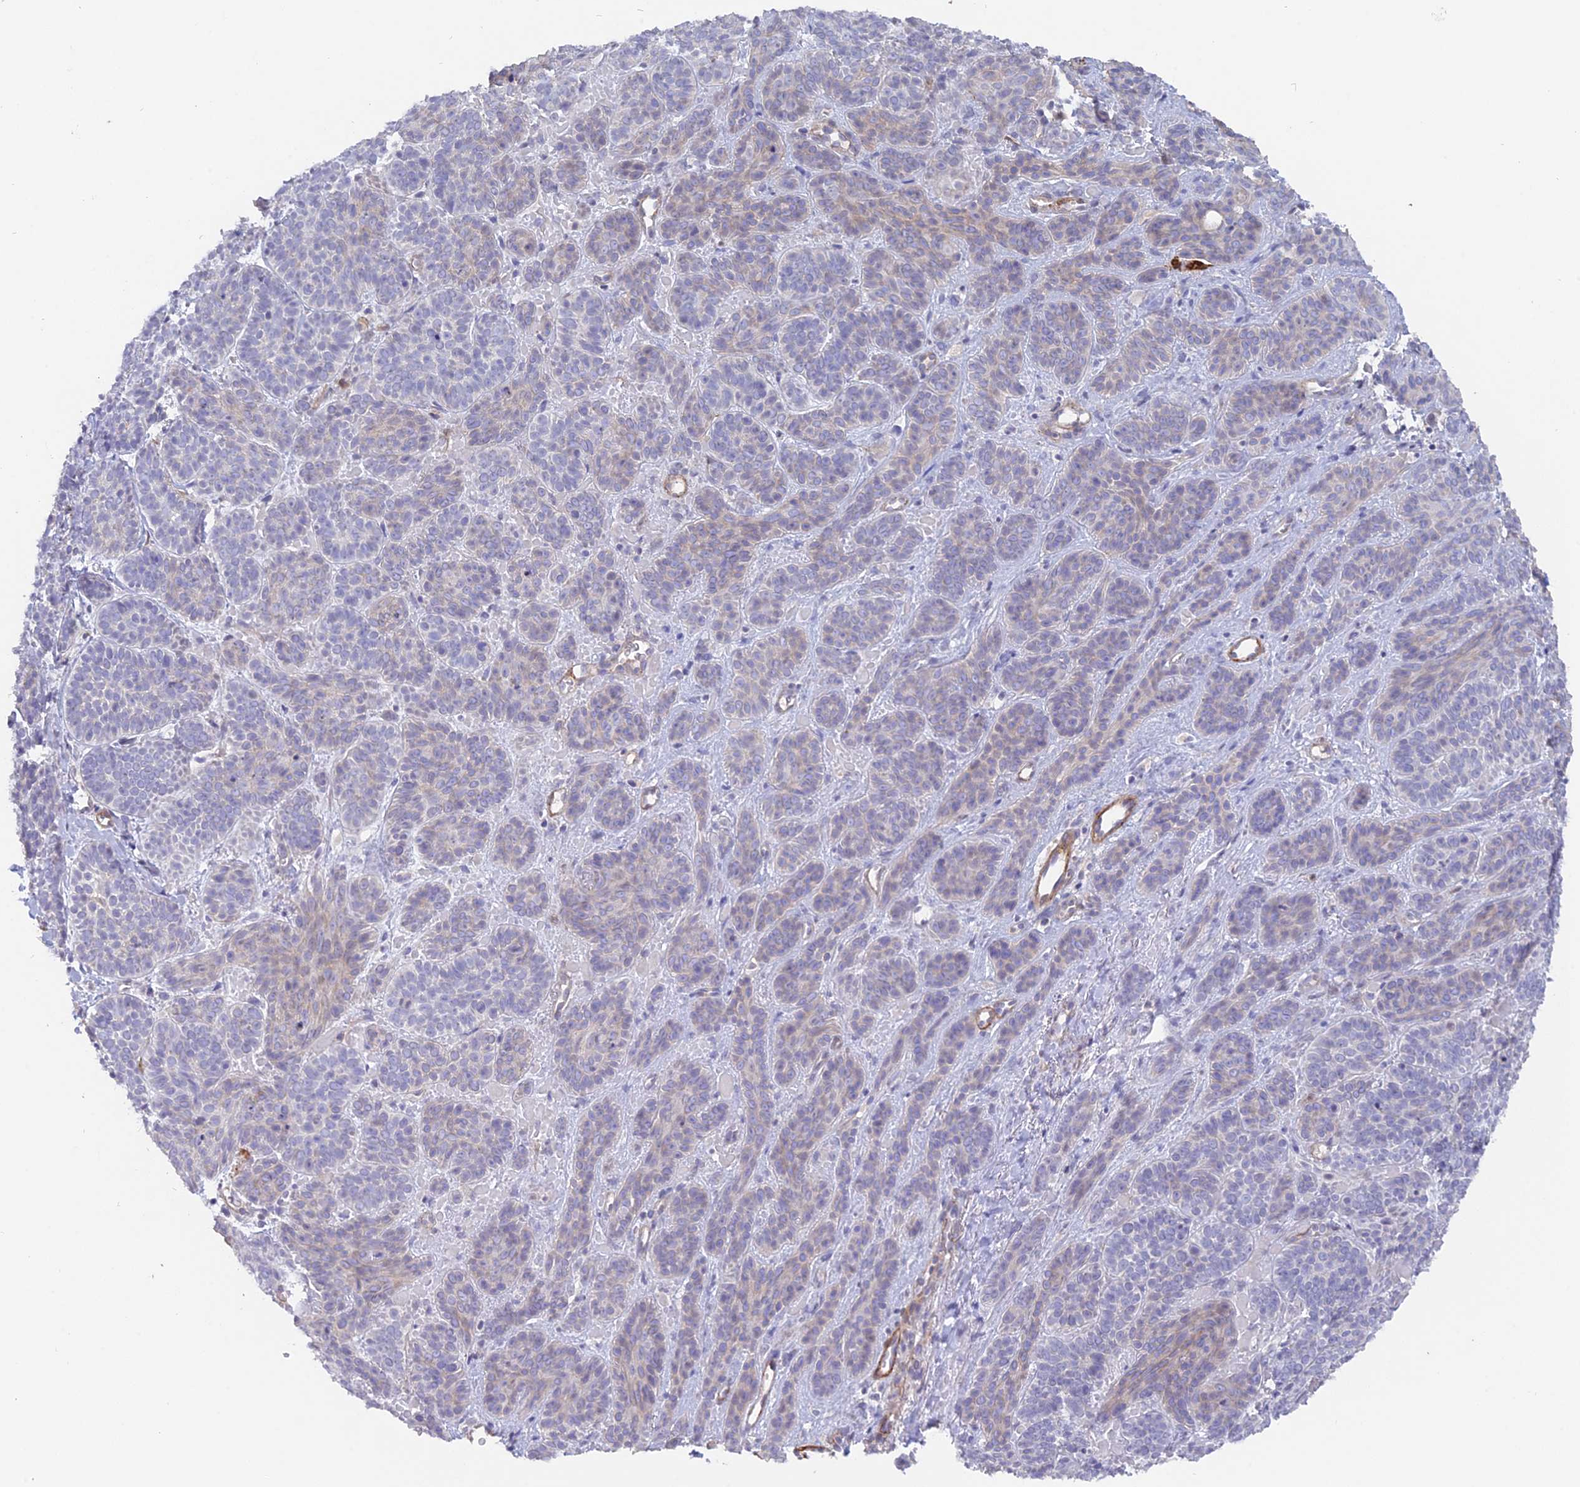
{"staining": {"intensity": "negative", "quantity": "none", "location": "none"}, "tissue": "skin cancer", "cell_type": "Tumor cells", "image_type": "cancer", "snomed": [{"axis": "morphology", "description": "Basal cell carcinoma"}, {"axis": "topography", "description": "Skin"}], "caption": "Skin basal cell carcinoma was stained to show a protein in brown. There is no significant expression in tumor cells. (DAB immunohistochemistry visualized using brightfield microscopy, high magnification).", "gene": "CCDC154", "patient": {"sex": "male", "age": 85}}